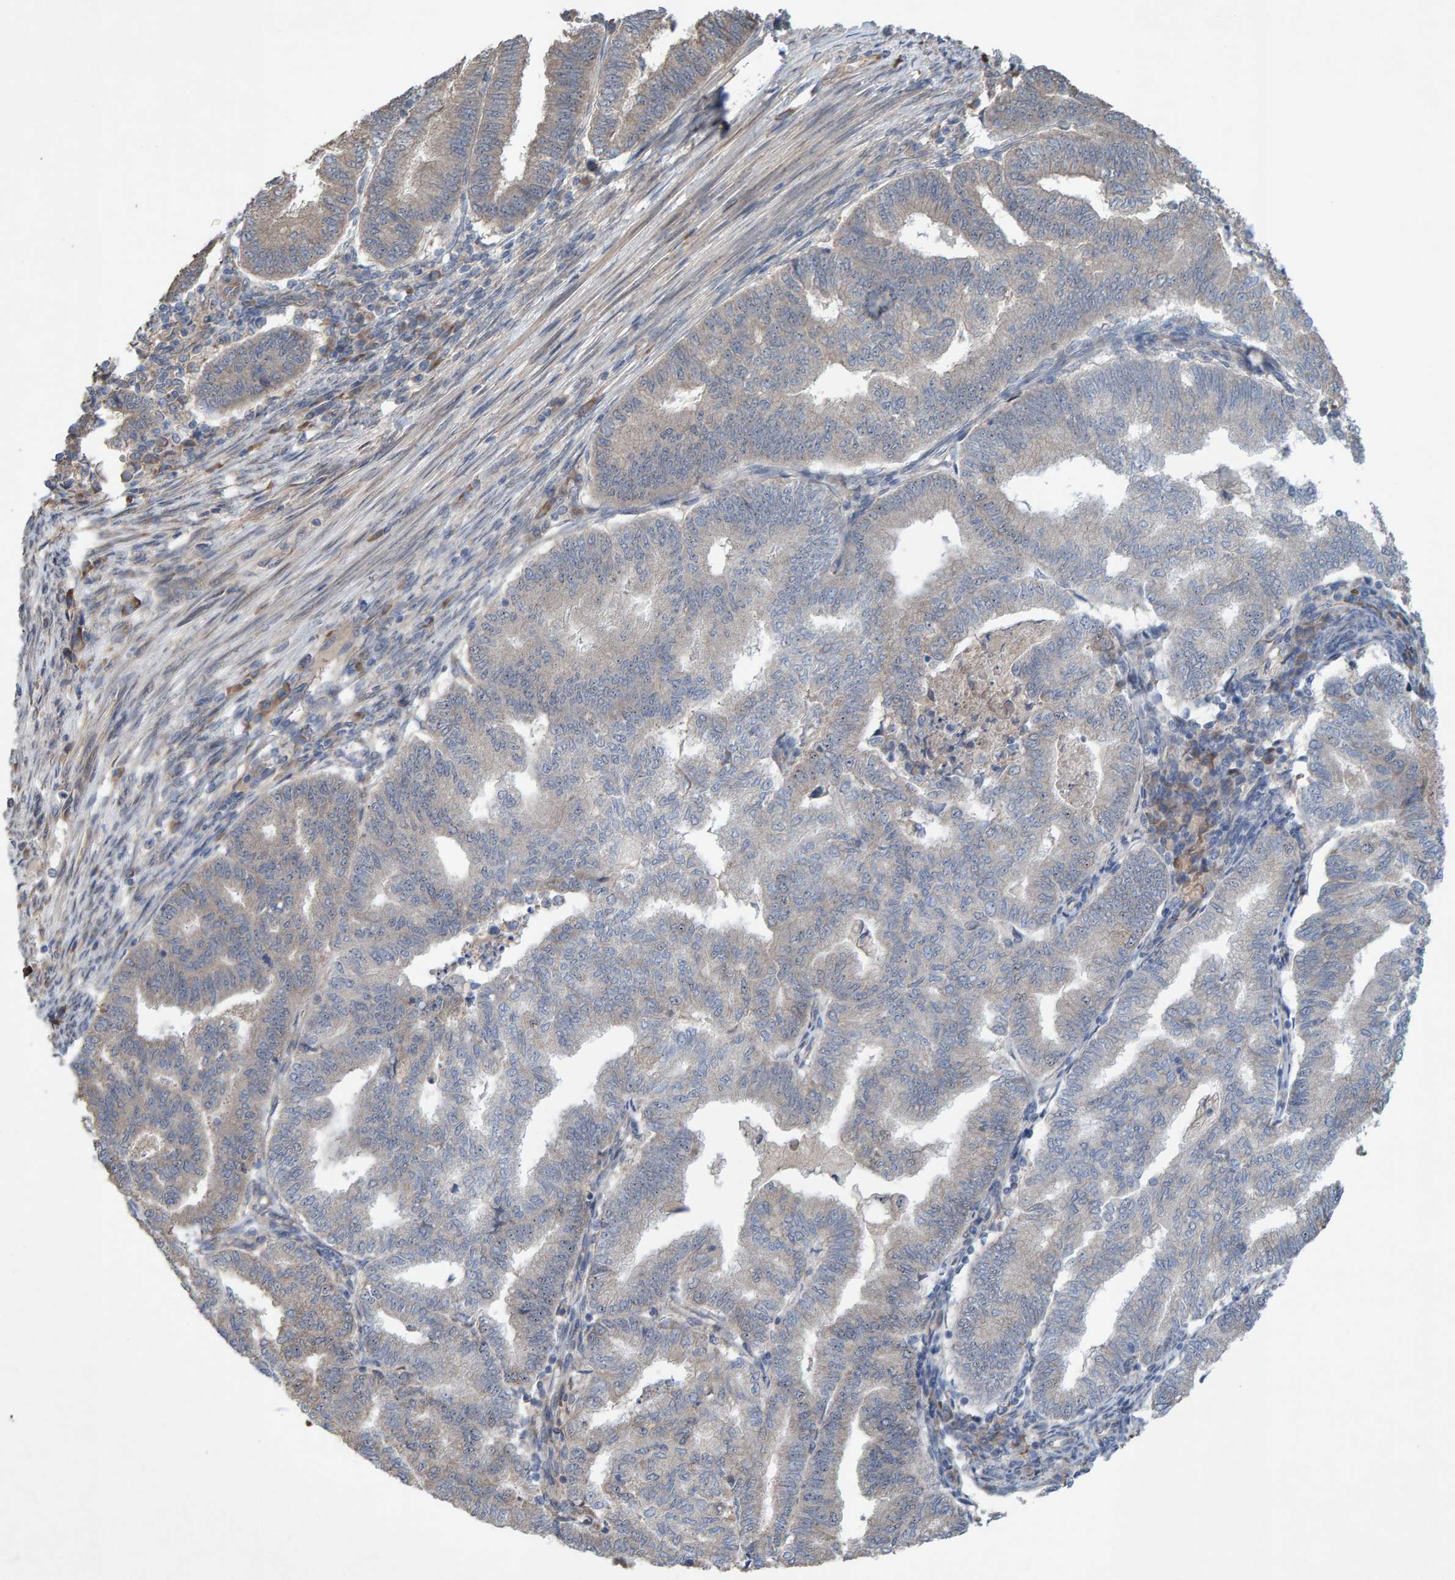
{"staining": {"intensity": "weak", "quantity": "25%-75%", "location": "cytoplasmic/membranous"}, "tissue": "endometrial cancer", "cell_type": "Tumor cells", "image_type": "cancer", "snomed": [{"axis": "morphology", "description": "Polyp, NOS"}, {"axis": "morphology", "description": "Adenocarcinoma, NOS"}, {"axis": "morphology", "description": "Adenoma, NOS"}, {"axis": "topography", "description": "Endometrium"}], "caption": "A photomicrograph of endometrial cancer (adenoma) stained for a protein reveals weak cytoplasmic/membranous brown staining in tumor cells.", "gene": "LRSAM1", "patient": {"sex": "female", "age": 79}}